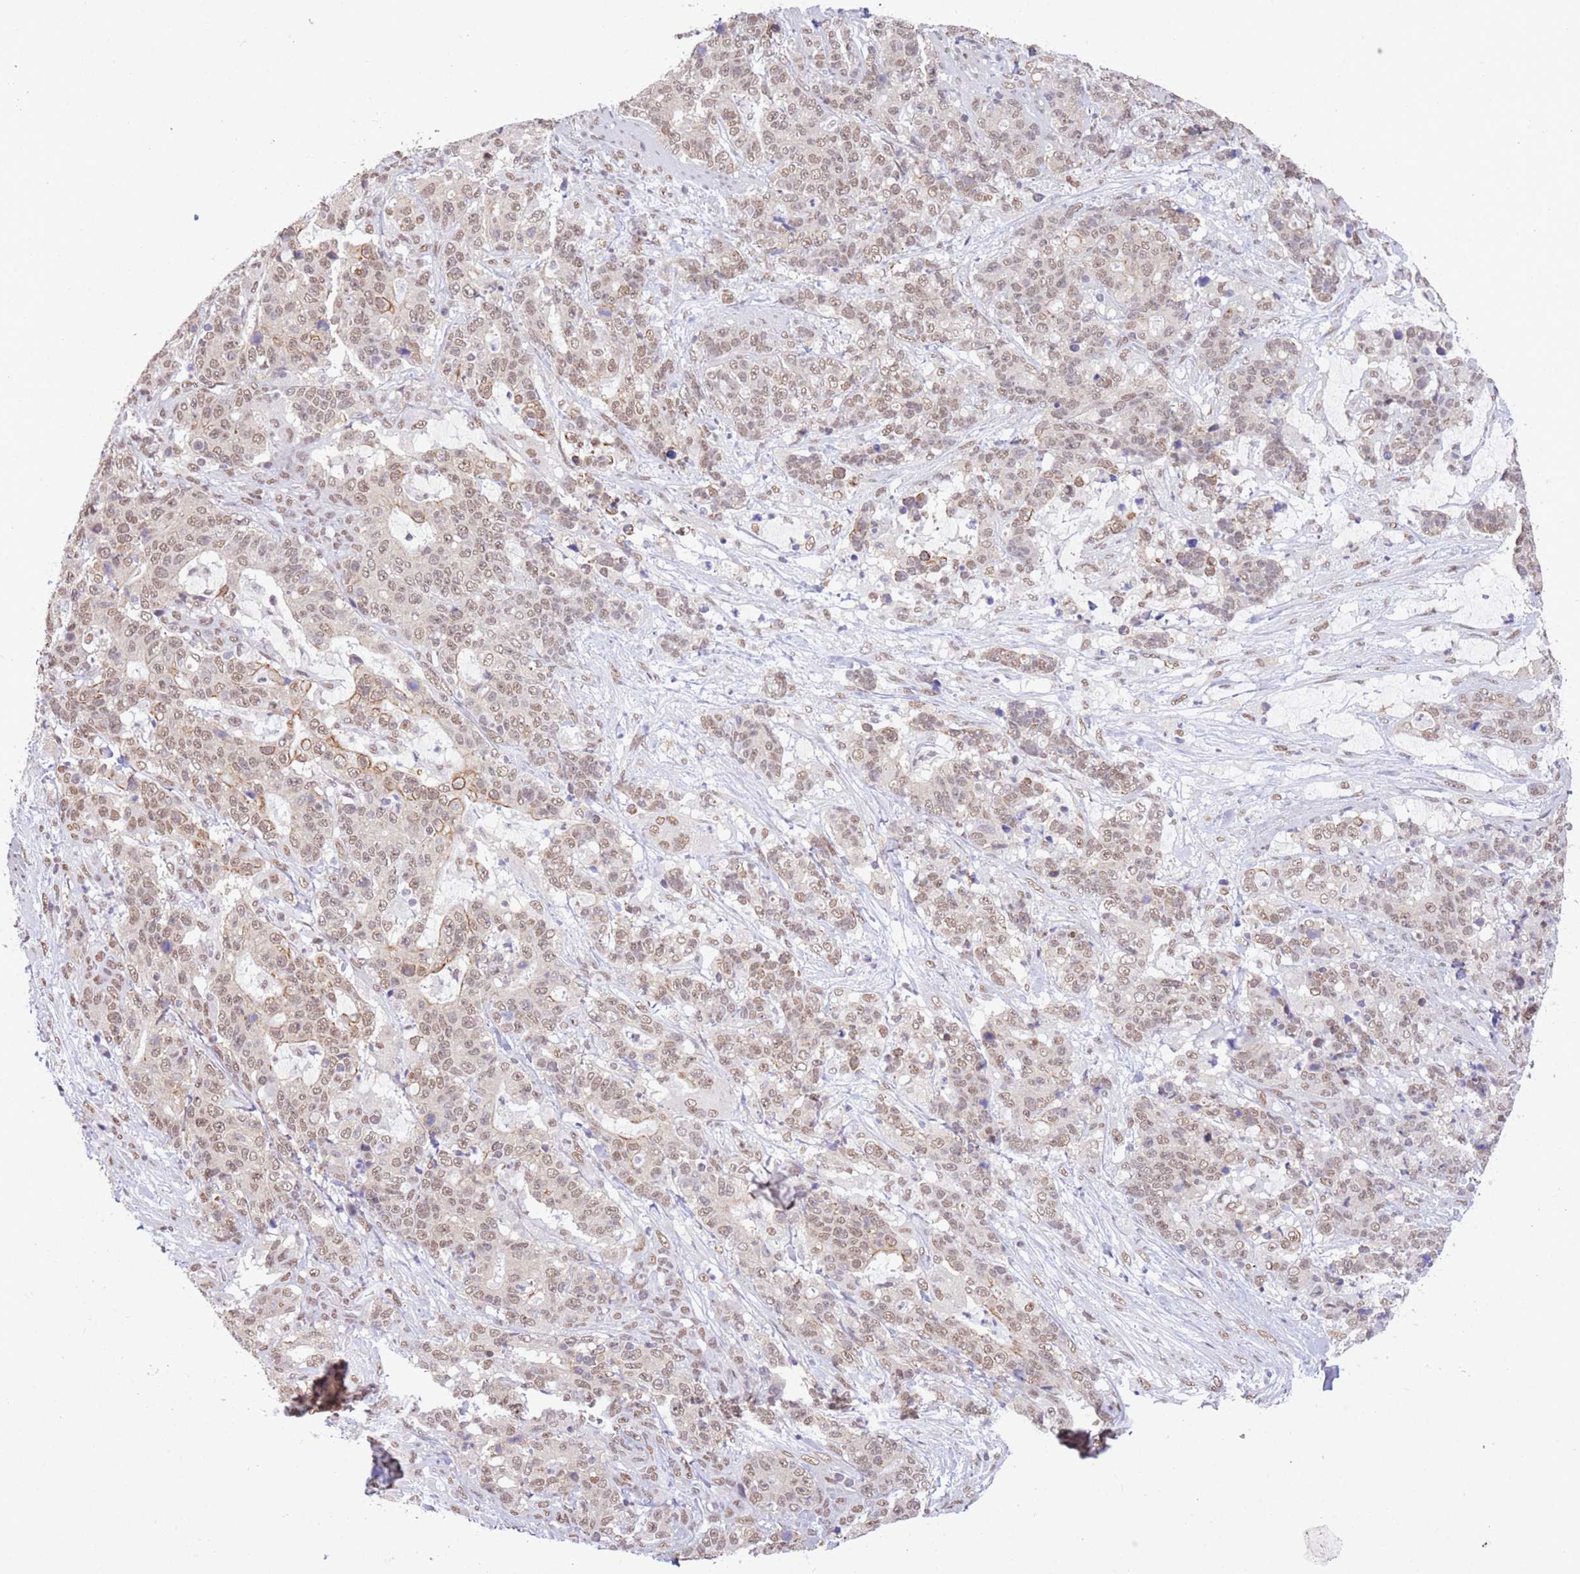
{"staining": {"intensity": "weak", "quantity": ">75%", "location": "nuclear"}, "tissue": "stomach cancer", "cell_type": "Tumor cells", "image_type": "cancer", "snomed": [{"axis": "morphology", "description": "Normal tissue, NOS"}, {"axis": "morphology", "description": "Adenocarcinoma, NOS"}, {"axis": "topography", "description": "Stomach"}], "caption": "Weak nuclear expression is identified in about >75% of tumor cells in adenocarcinoma (stomach).", "gene": "TRIM32", "patient": {"sex": "female", "age": 64}}